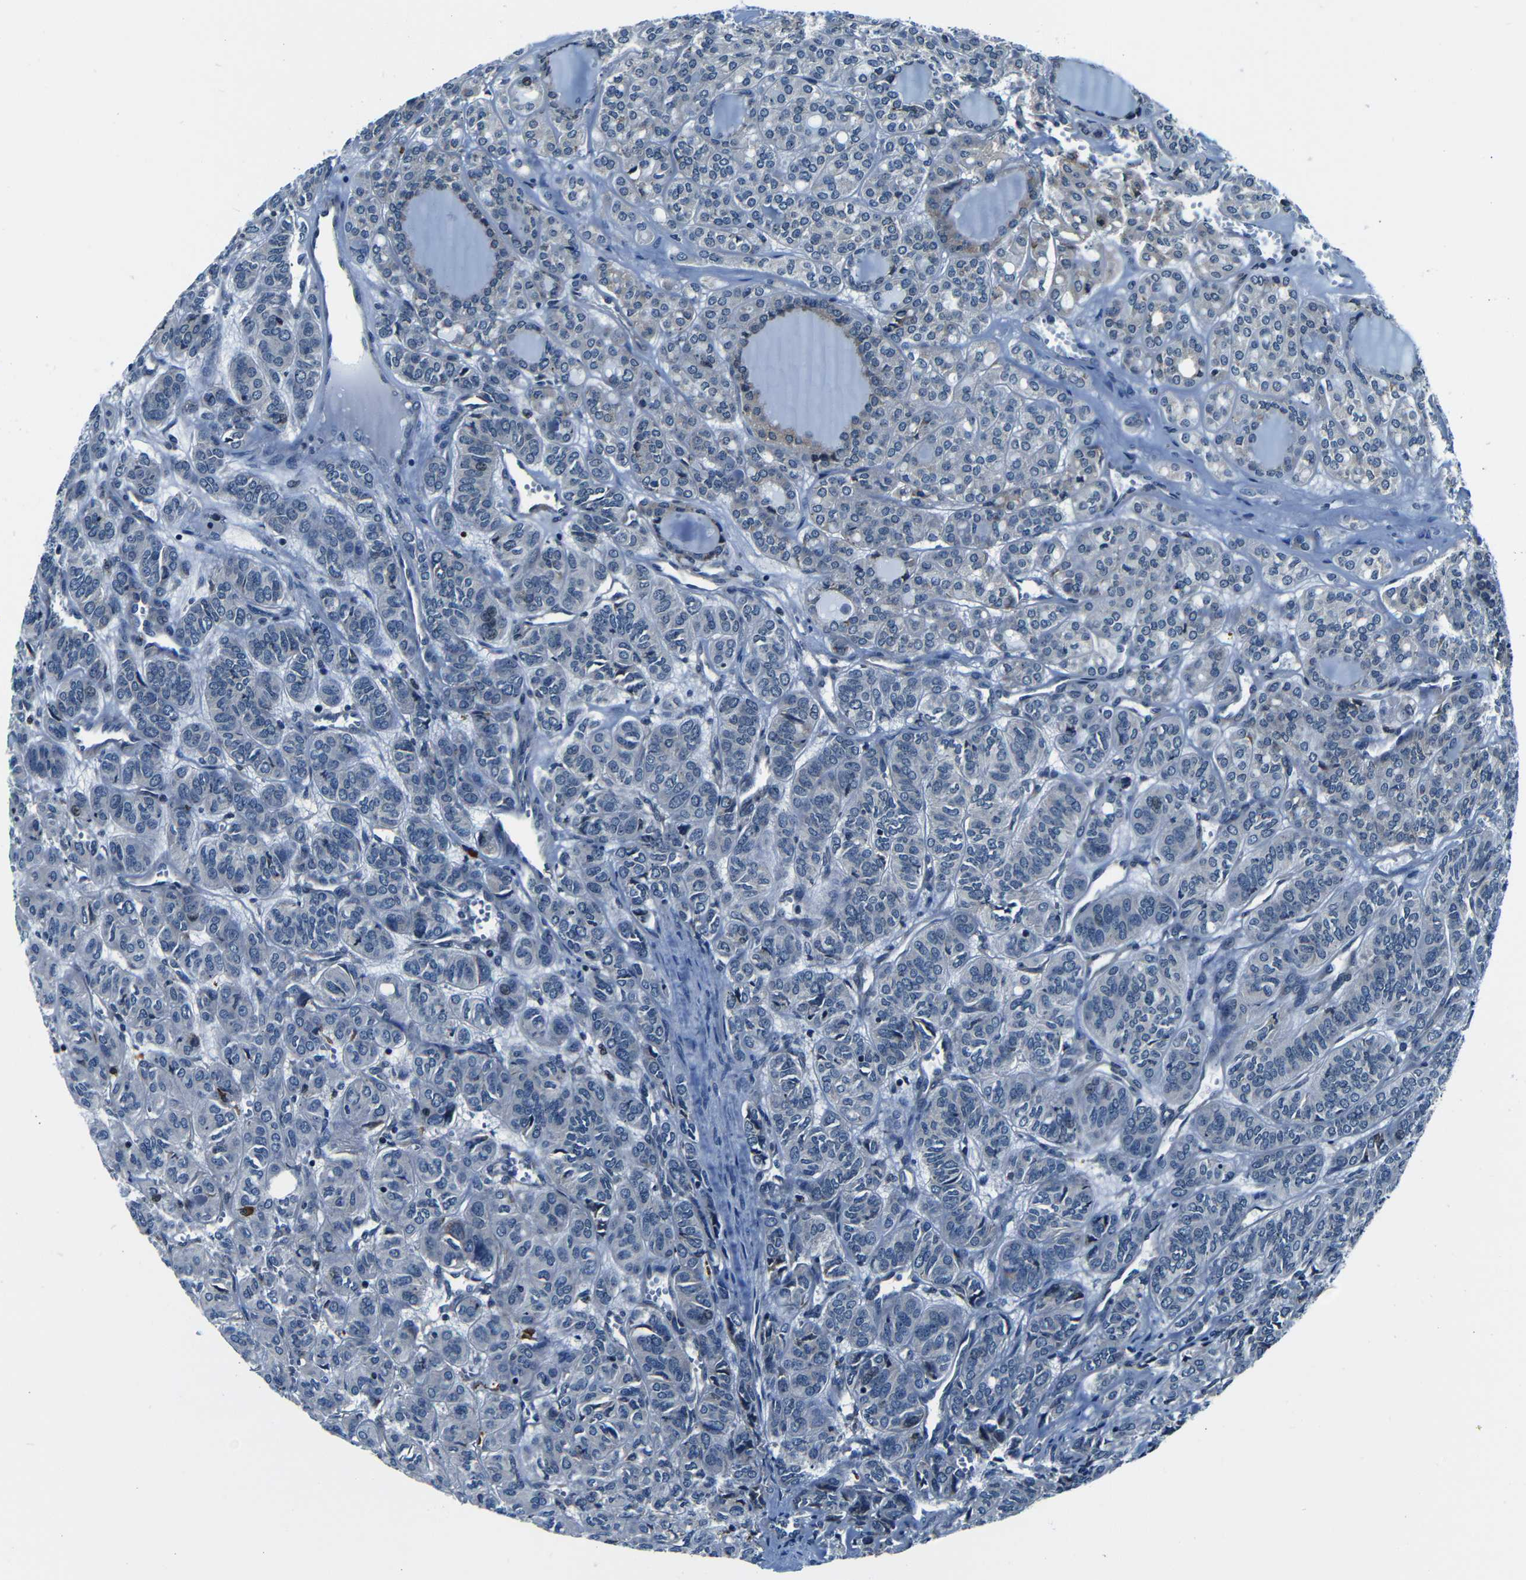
{"staining": {"intensity": "negative", "quantity": "none", "location": "none"}, "tissue": "thyroid cancer", "cell_type": "Tumor cells", "image_type": "cancer", "snomed": [{"axis": "morphology", "description": "Follicular adenoma carcinoma, NOS"}, {"axis": "topography", "description": "Thyroid gland"}], "caption": "DAB (3,3'-diaminobenzidine) immunohistochemical staining of thyroid cancer shows no significant positivity in tumor cells.", "gene": "NCBP3", "patient": {"sex": "female", "age": 71}}